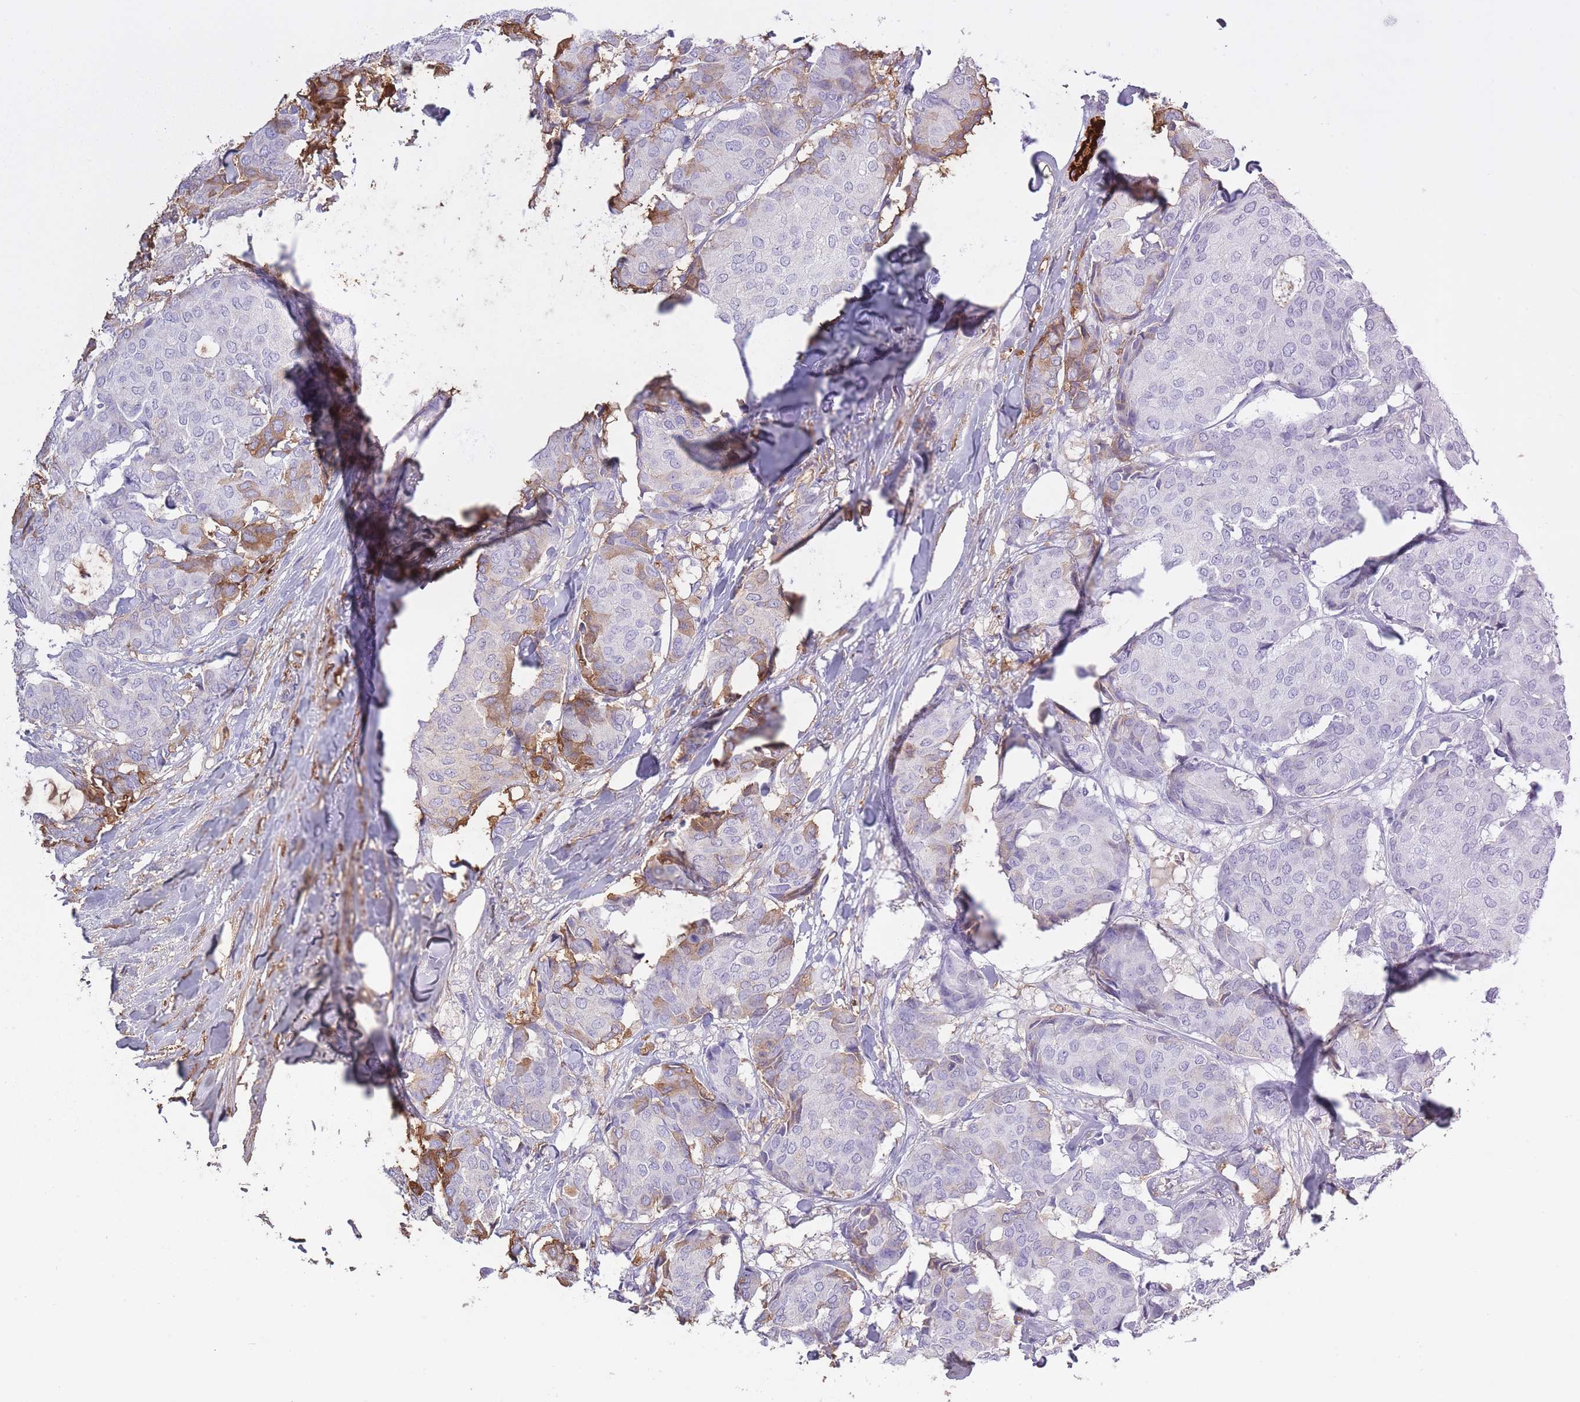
{"staining": {"intensity": "moderate", "quantity": "<25%", "location": "cytoplasmic/membranous"}, "tissue": "breast cancer", "cell_type": "Tumor cells", "image_type": "cancer", "snomed": [{"axis": "morphology", "description": "Duct carcinoma"}, {"axis": "topography", "description": "Breast"}], "caption": "IHC photomicrograph of human breast cancer (invasive ductal carcinoma) stained for a protein (brown), which exhibits low levels of moderate cytoplasmic/membranous expression in approximately <25% of tumor cells.", "gene": "AP3S2", "patient": {"sex": "female", "age": 75}}